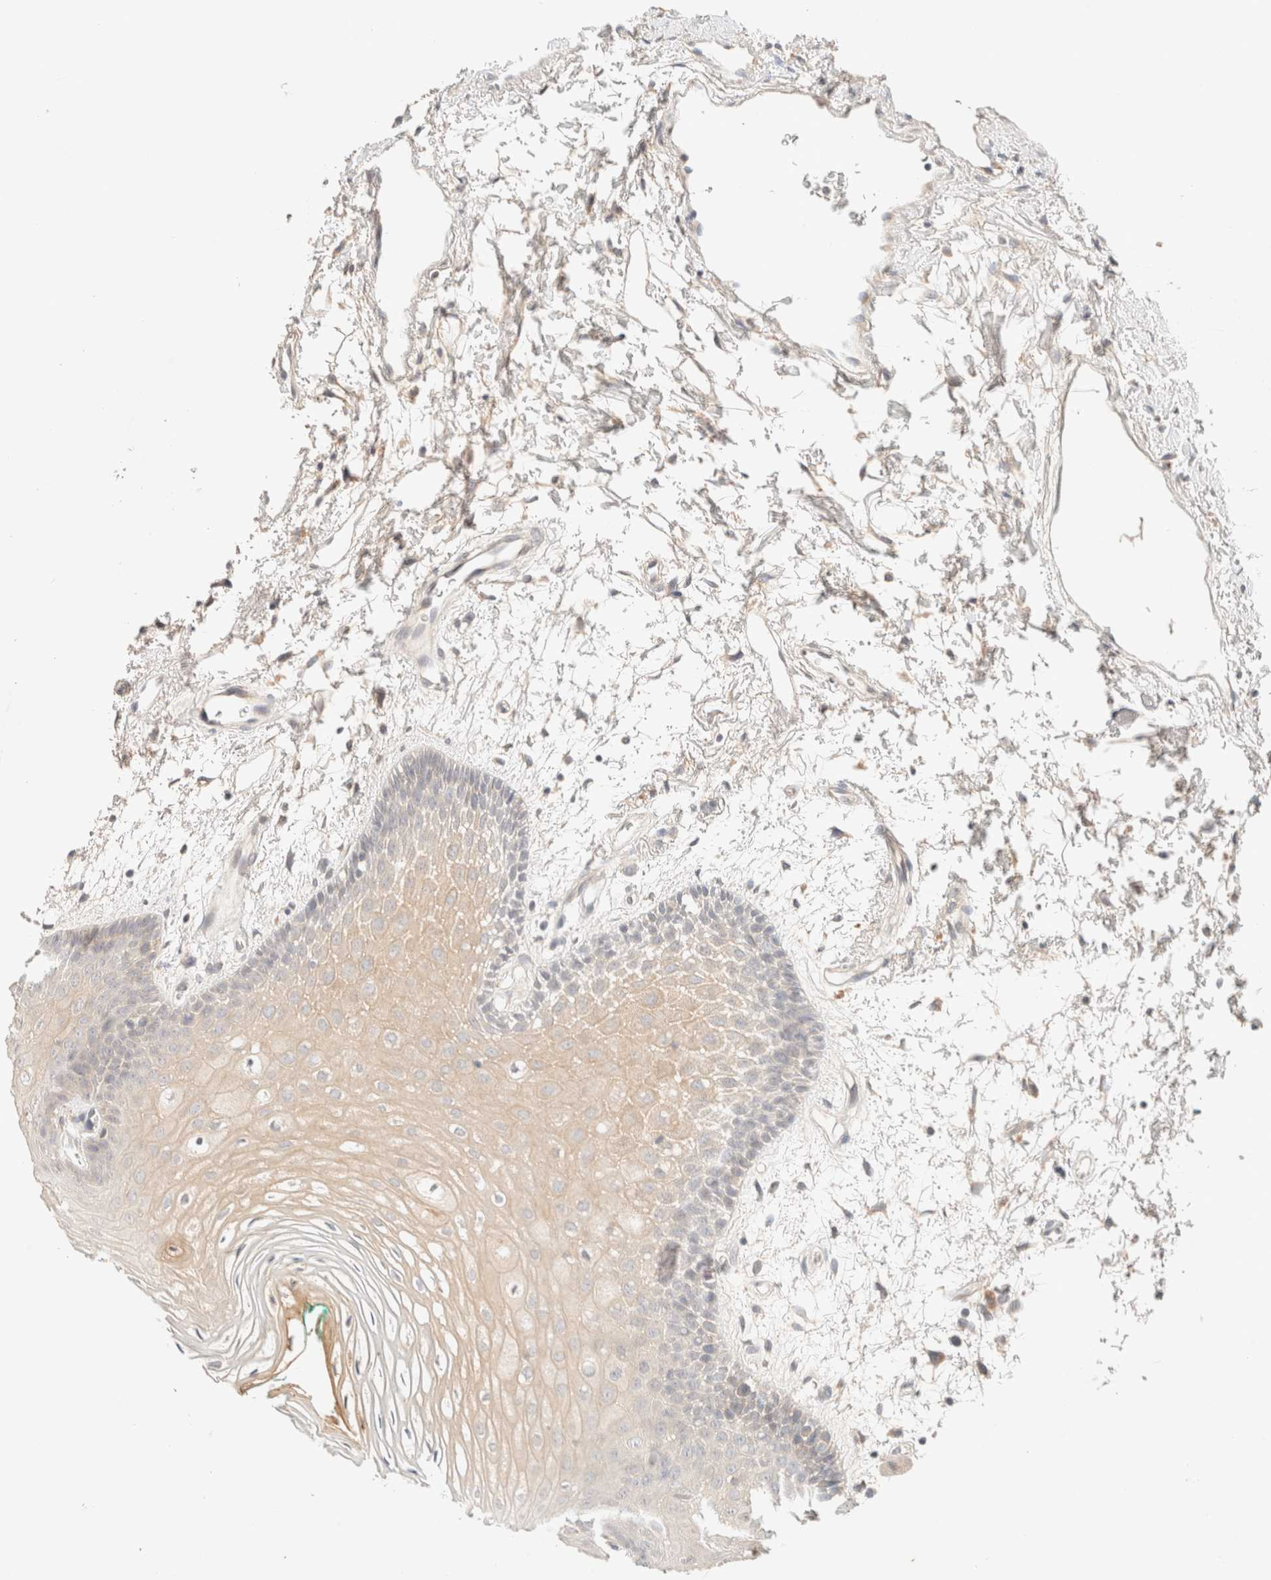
{"staining": {"intensity": "weak", "quantity": ">75%", "location": "cytoplasmic/membranous"}, "tissue": "oral mucosa", "cell_type": "Squamous epithelial cells", "image_type": "normal", "snomed": [{"axis": "morphology", "description": "Normal tissue, NOS"}, {"axis": "topography", "description": "Skeletal muscle"}, {"axis": "topography", "description": "Oral tissue"}, {"axis": "topography", "description": "Peripheral nerve tissue"}], "caption": "DAB (3,3'-diaminobenzidine) immunohistochemical staining of unremarkable human oral mucosa reveals weak cytoplasmic/membranous protein staining in about >75% of squamous epithelial cells.", "gene": "SARM1", "patient": {"sex": "female", "age": 84}}